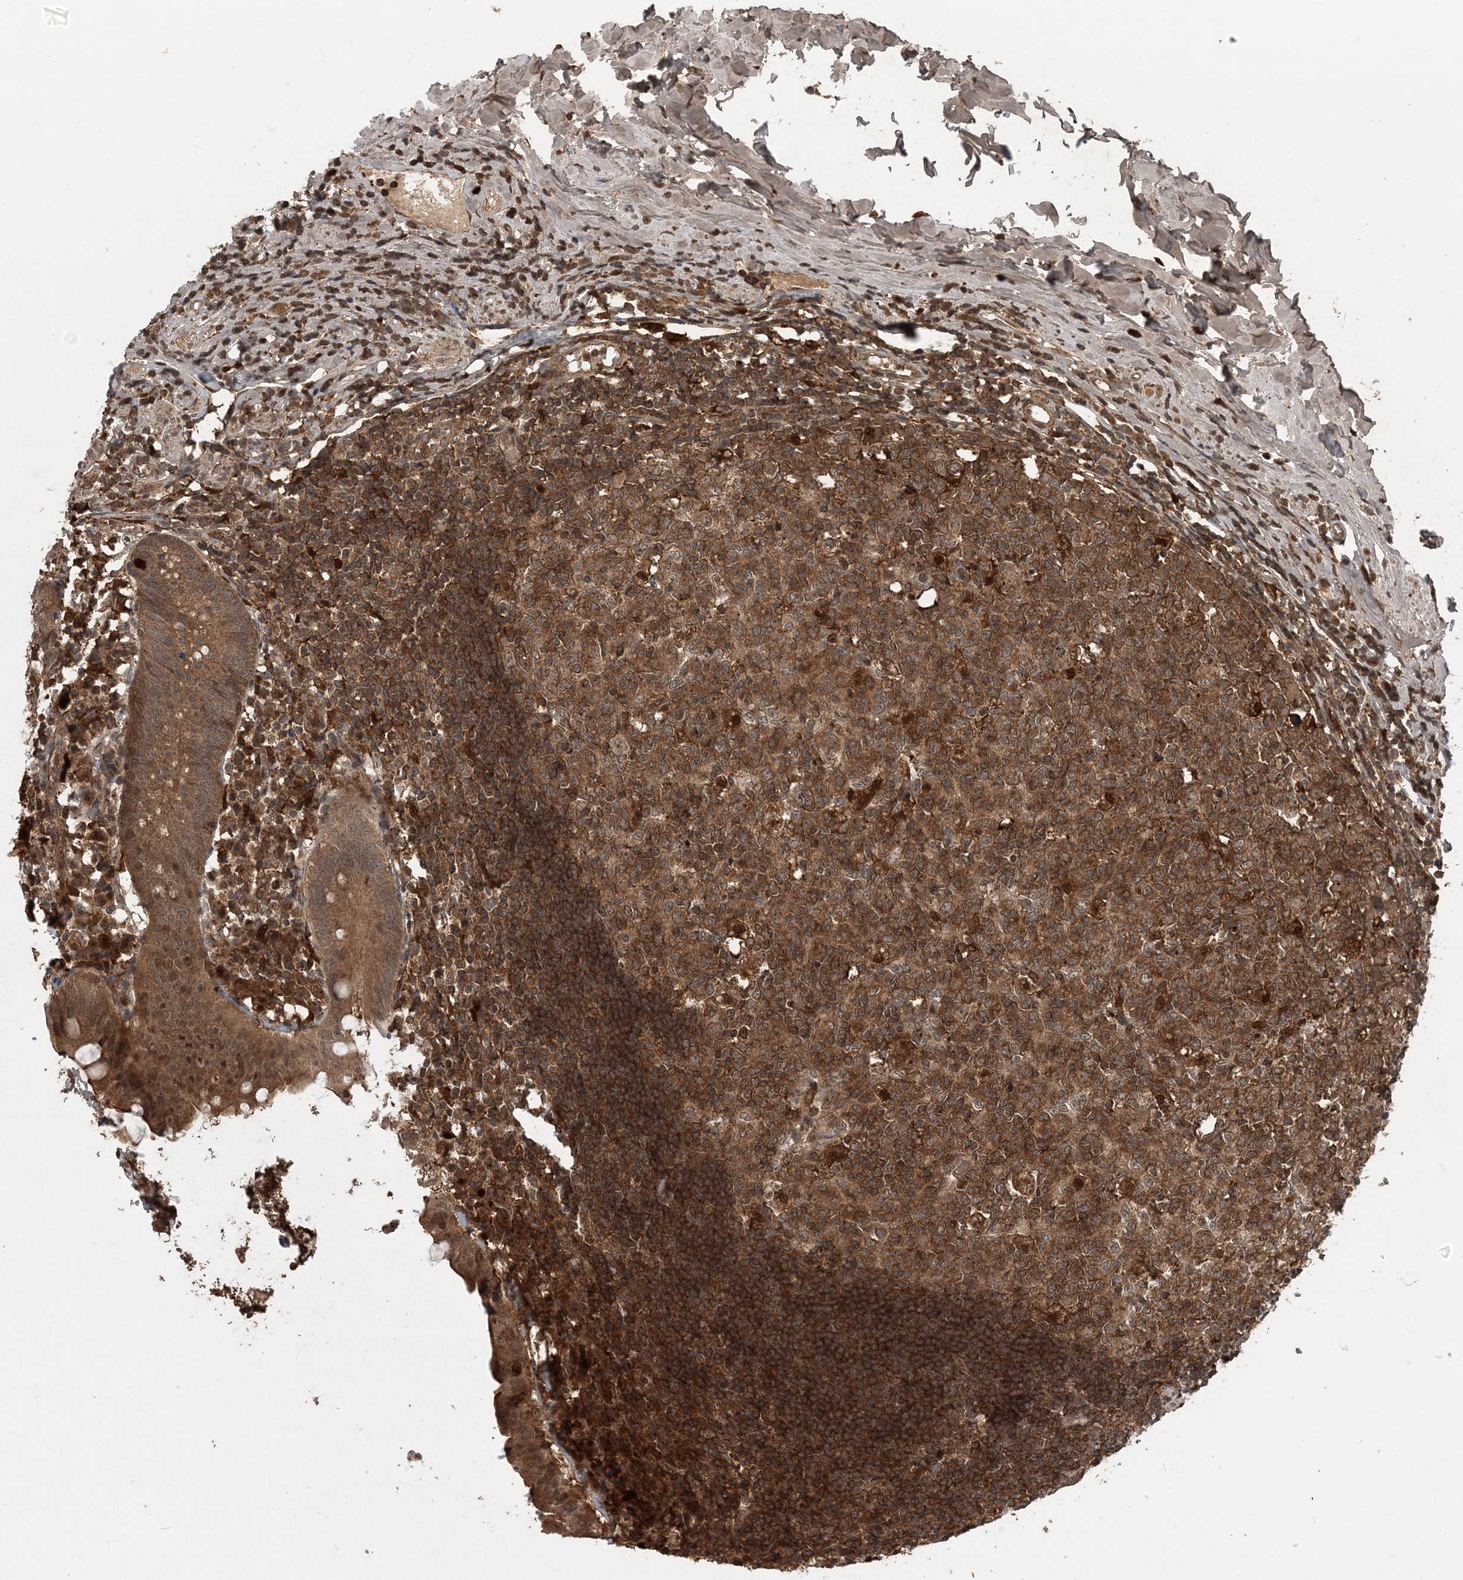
{"staining": {"intensity": "moderate", "quantity": ">75%", "location": "cytoplasmic/membranous"}, "tissue": "appendix", "cell_type": "Glandular cells", "image_type": "normal", "snomed": [{"axis": "morphology", "description": "Normal tissue, NOS"}, {"axis": "topography", "description": "Appendix"}], "caption": "Normal appendix demonstrates moderate cytoplasmic/membranous staining in about >75% of glandular cells.", "gene": "LACC1", "patient": {"sex": "female", "age": 54}}